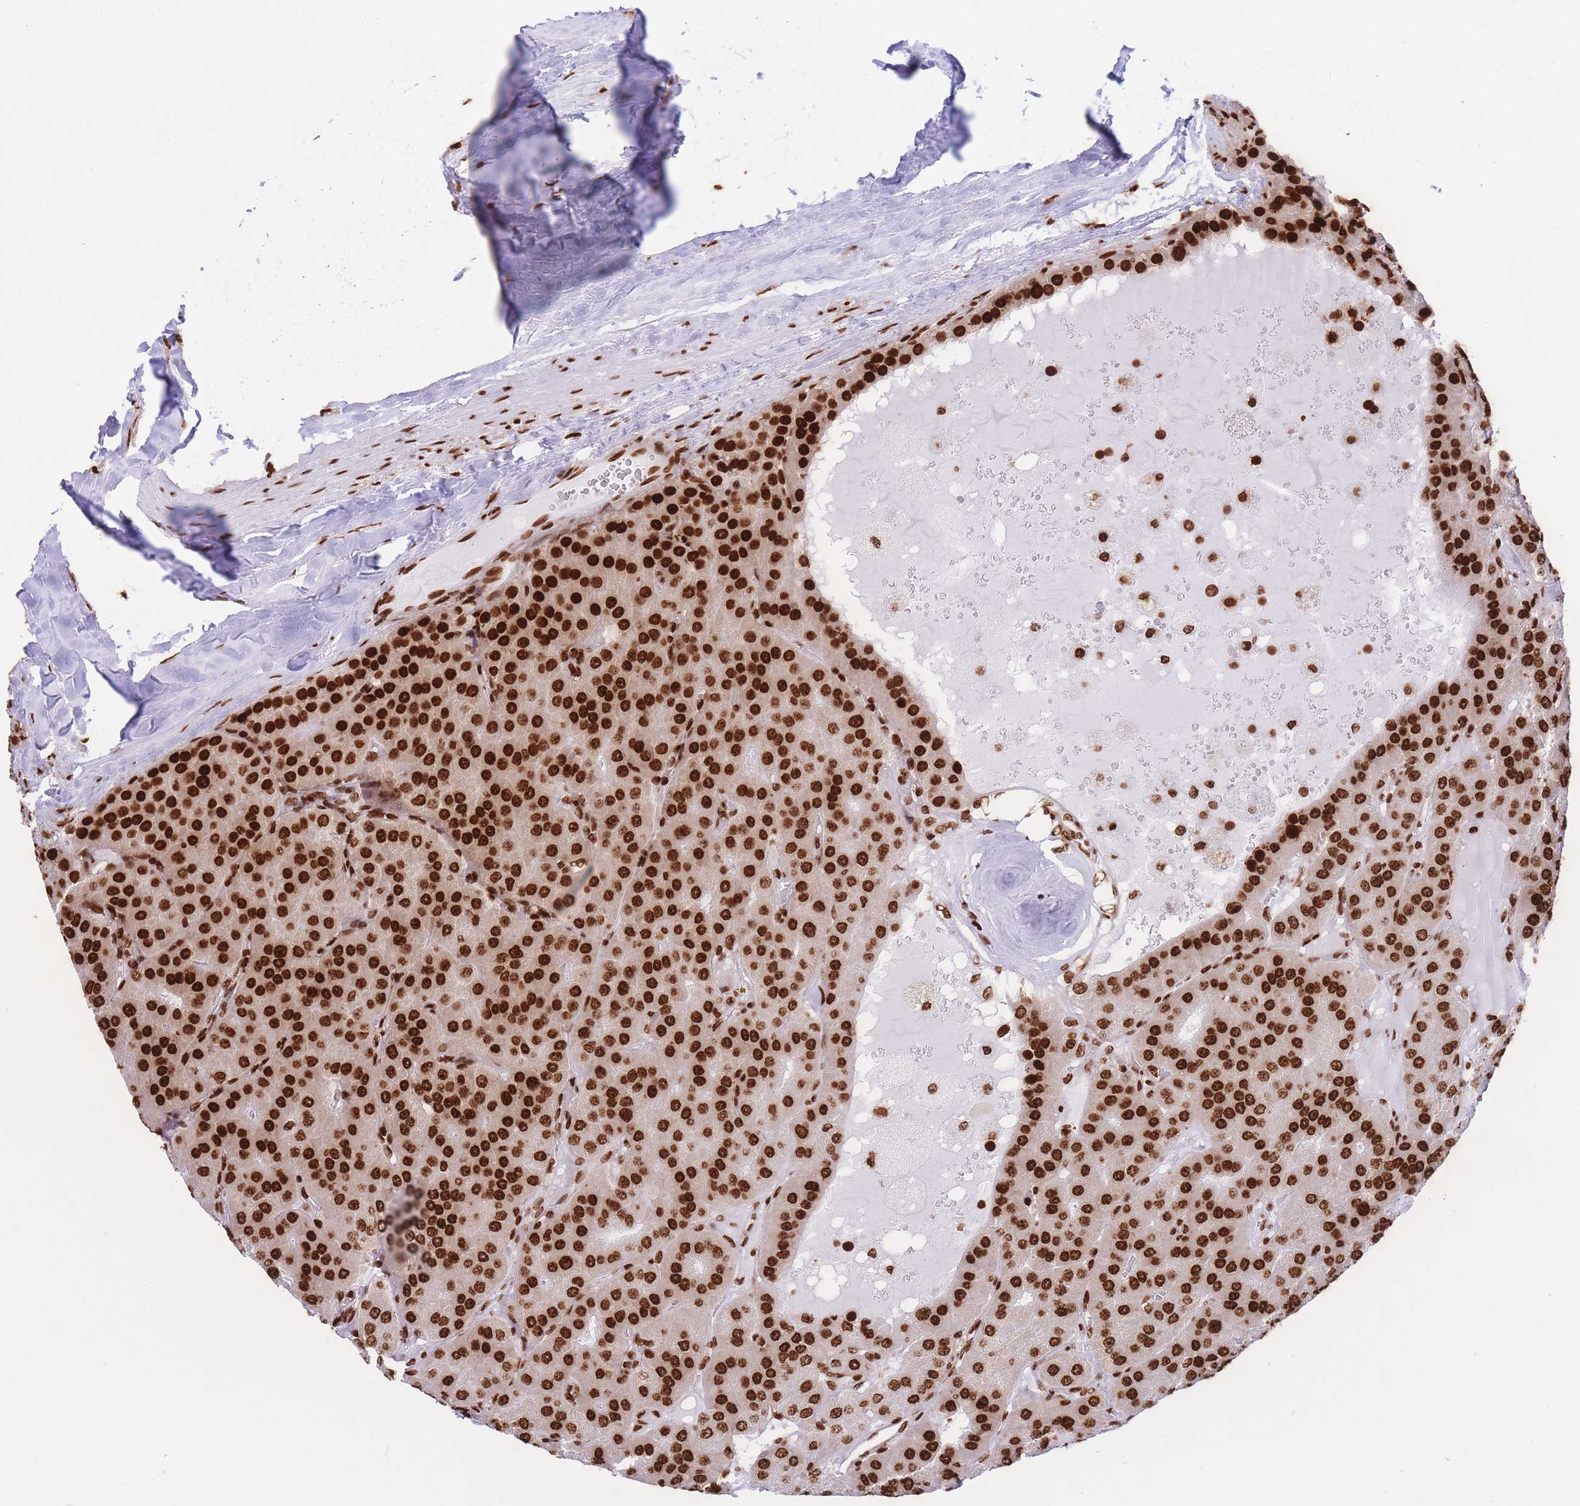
{"staining": {"intensity": "strong", "quantity": ">75%", "location": "nuclear"}, "tissue": "parathyroid gland", "cell_type": "Glandular cells", "image_type": "normal", "snomed": [{"axis": "morphology", "description": "Normal tissue, NOS"}, {"axis": "morphology", "description": "Adenoma, NOS"}, {"axis": "topography", "description": "Parathyroid gland"}], "caption": "Strong nuclear protein expression is identified in approximately >75% of glandular cells in parathyroid gland. Nuclei are stained in blue.", "gene": "H2BC10", "patient": {"sex": "female", "age": 86}}